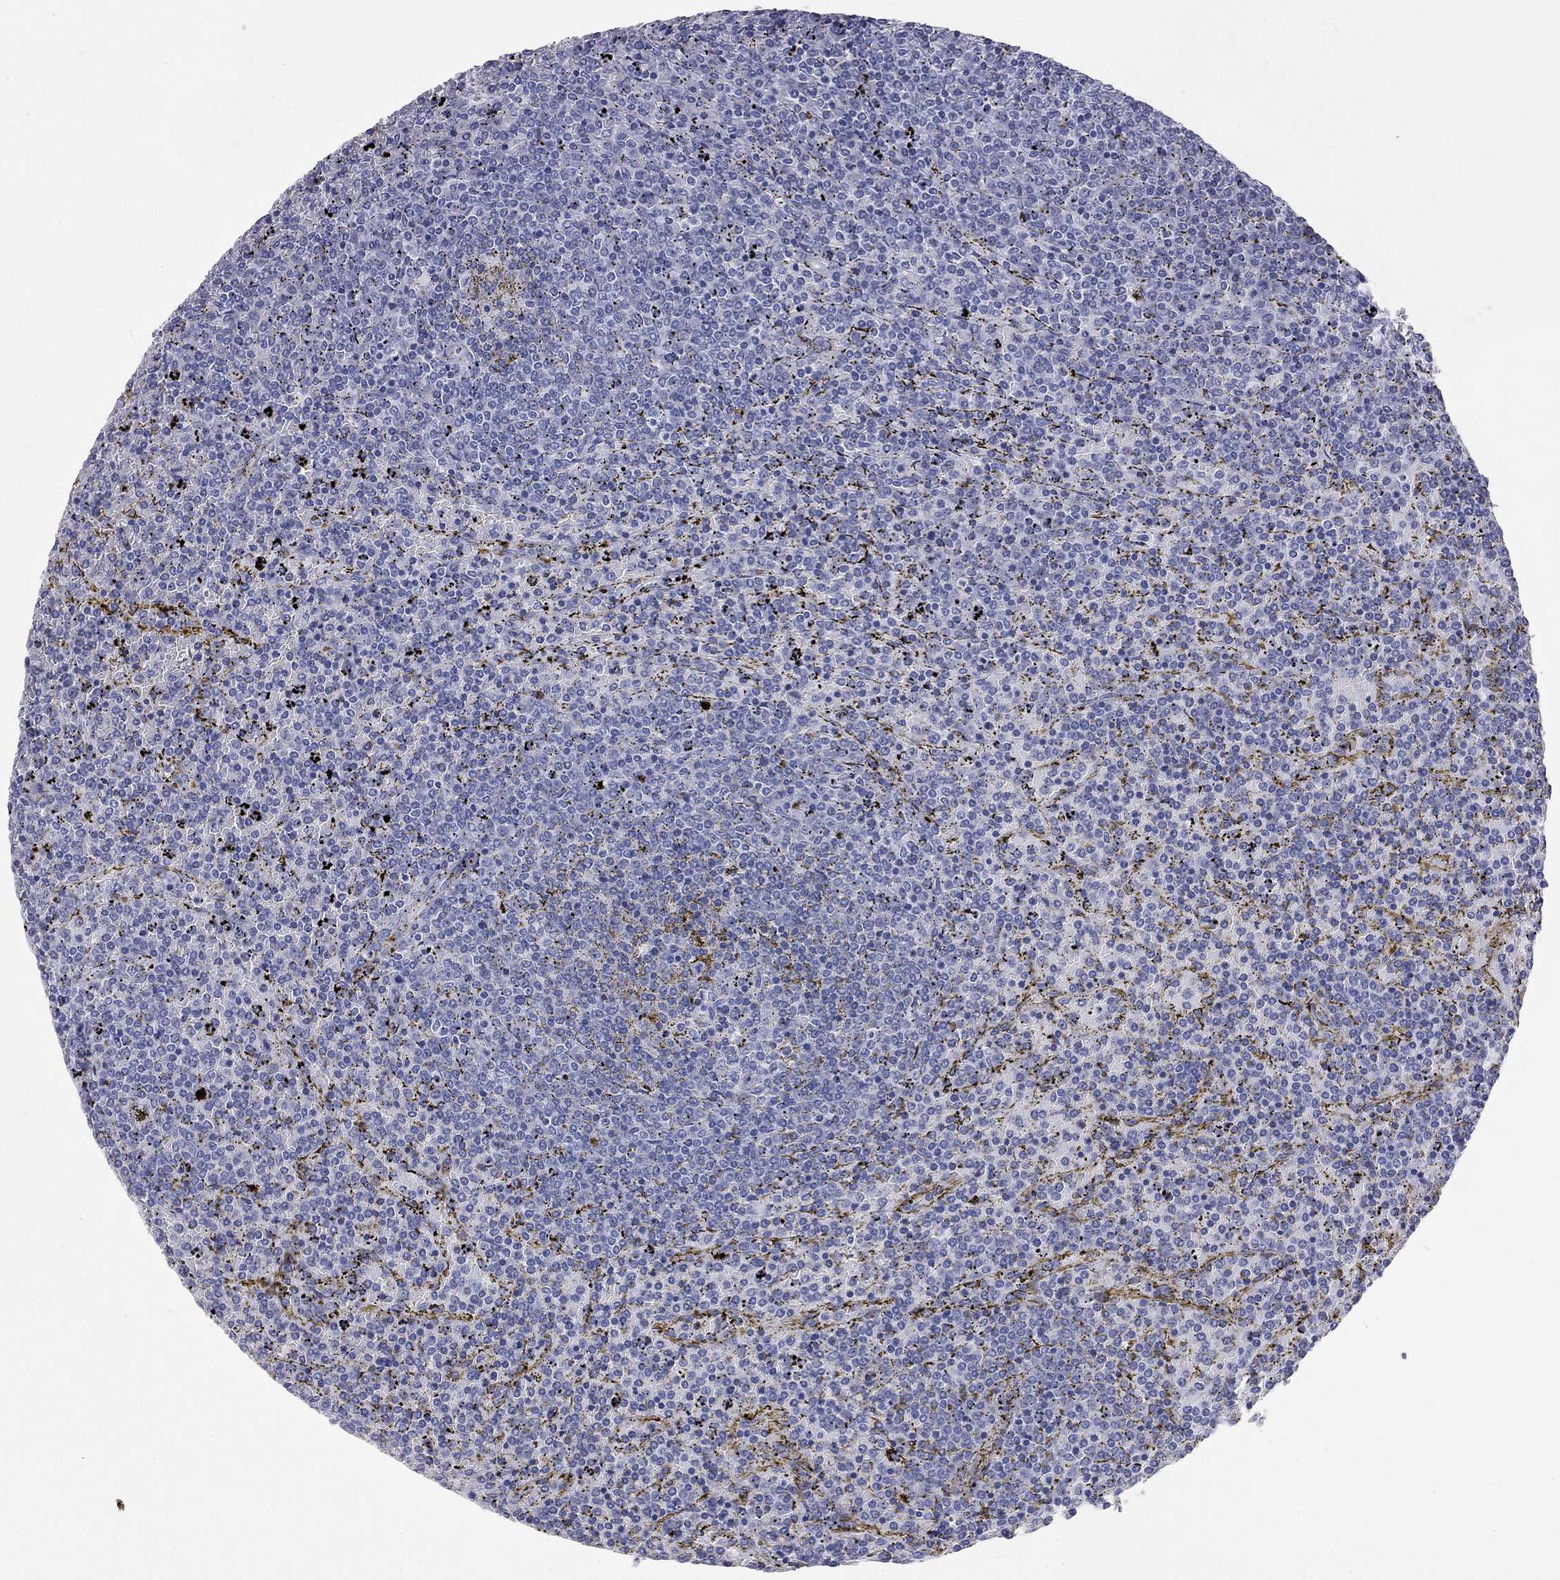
{"staining": {"intensity": "negative", "quantity": "none", "location": "none"}, "tissue": "lymphoma", "cell_type": "Tumor cells", "image_type": "cancer", "snomed": [{"axis": "morphology", "description": "Malignant lymphoma, non-Hodgkin's type, Low grade"}, {"axis": "topography", "description": "Spleen"}], "caption": "A photomicrograph of low-grade malignant lymphoma, non-Hodgkin's type stained for a protein reveals no brown staining in tumor cells.", "gene": "AK8", "patient": {"sex": "female", "age": 77}}